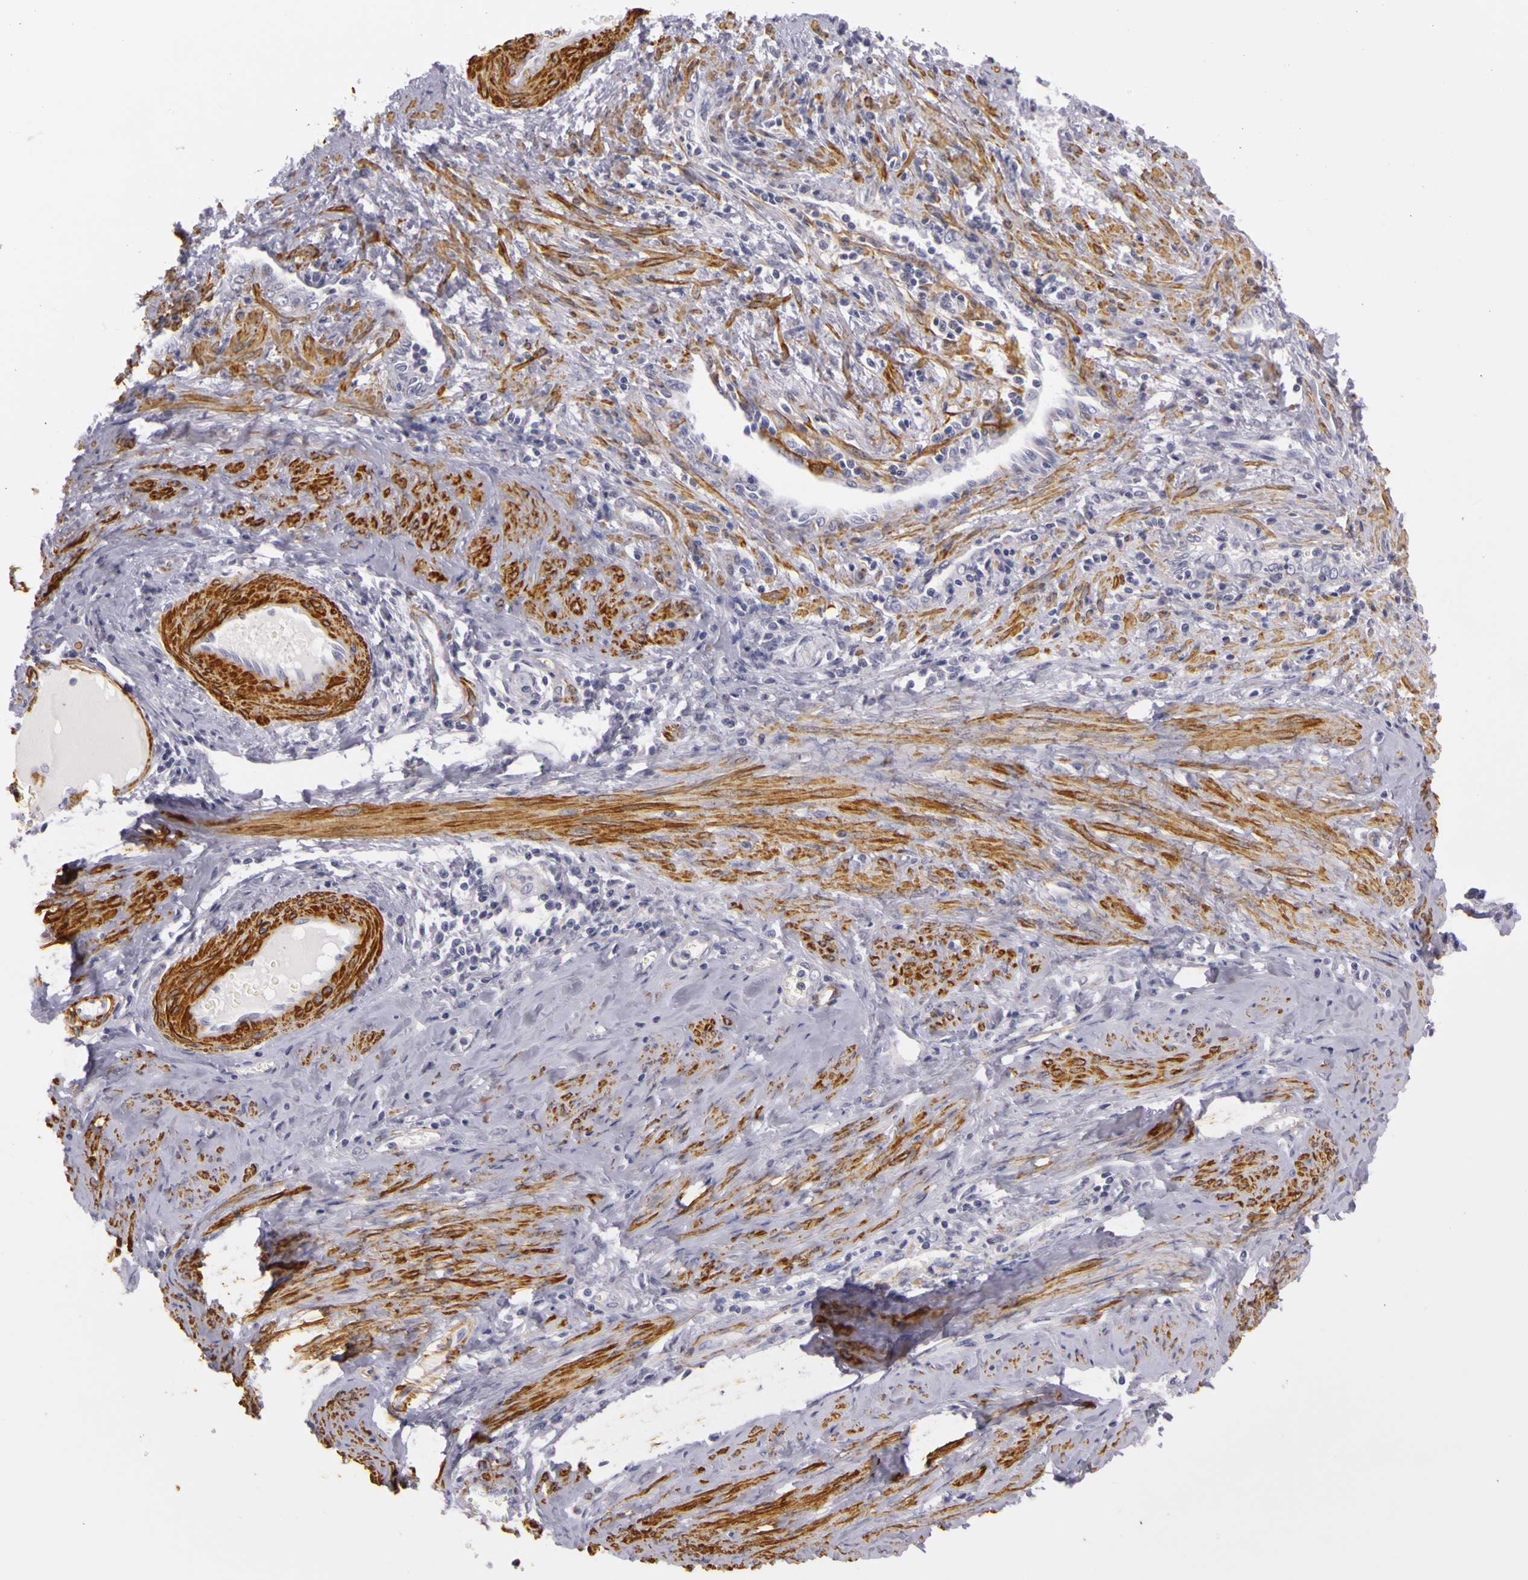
{"staining": {"intensity": "negative", "quantity": "none", "location": "none"}, "tissue": "cervical cancer", "cell_type": "Tumor cells", "image_type": "cancer", "snomed": [{"axis": "morphology", "description": "Normal tissue, NOS"}, {"axis": "morphology", "description": "Adenocarcinoma, NOS"}, {"axis": "topography", "description": "Cervix"}], "caption": "Adenocarcinoma (cervical) was stained to show a protein in brown. There is no significant expression in tumor cells.", "gene": "CNTN2", "patient": {"sex": "female", "age": 34}}